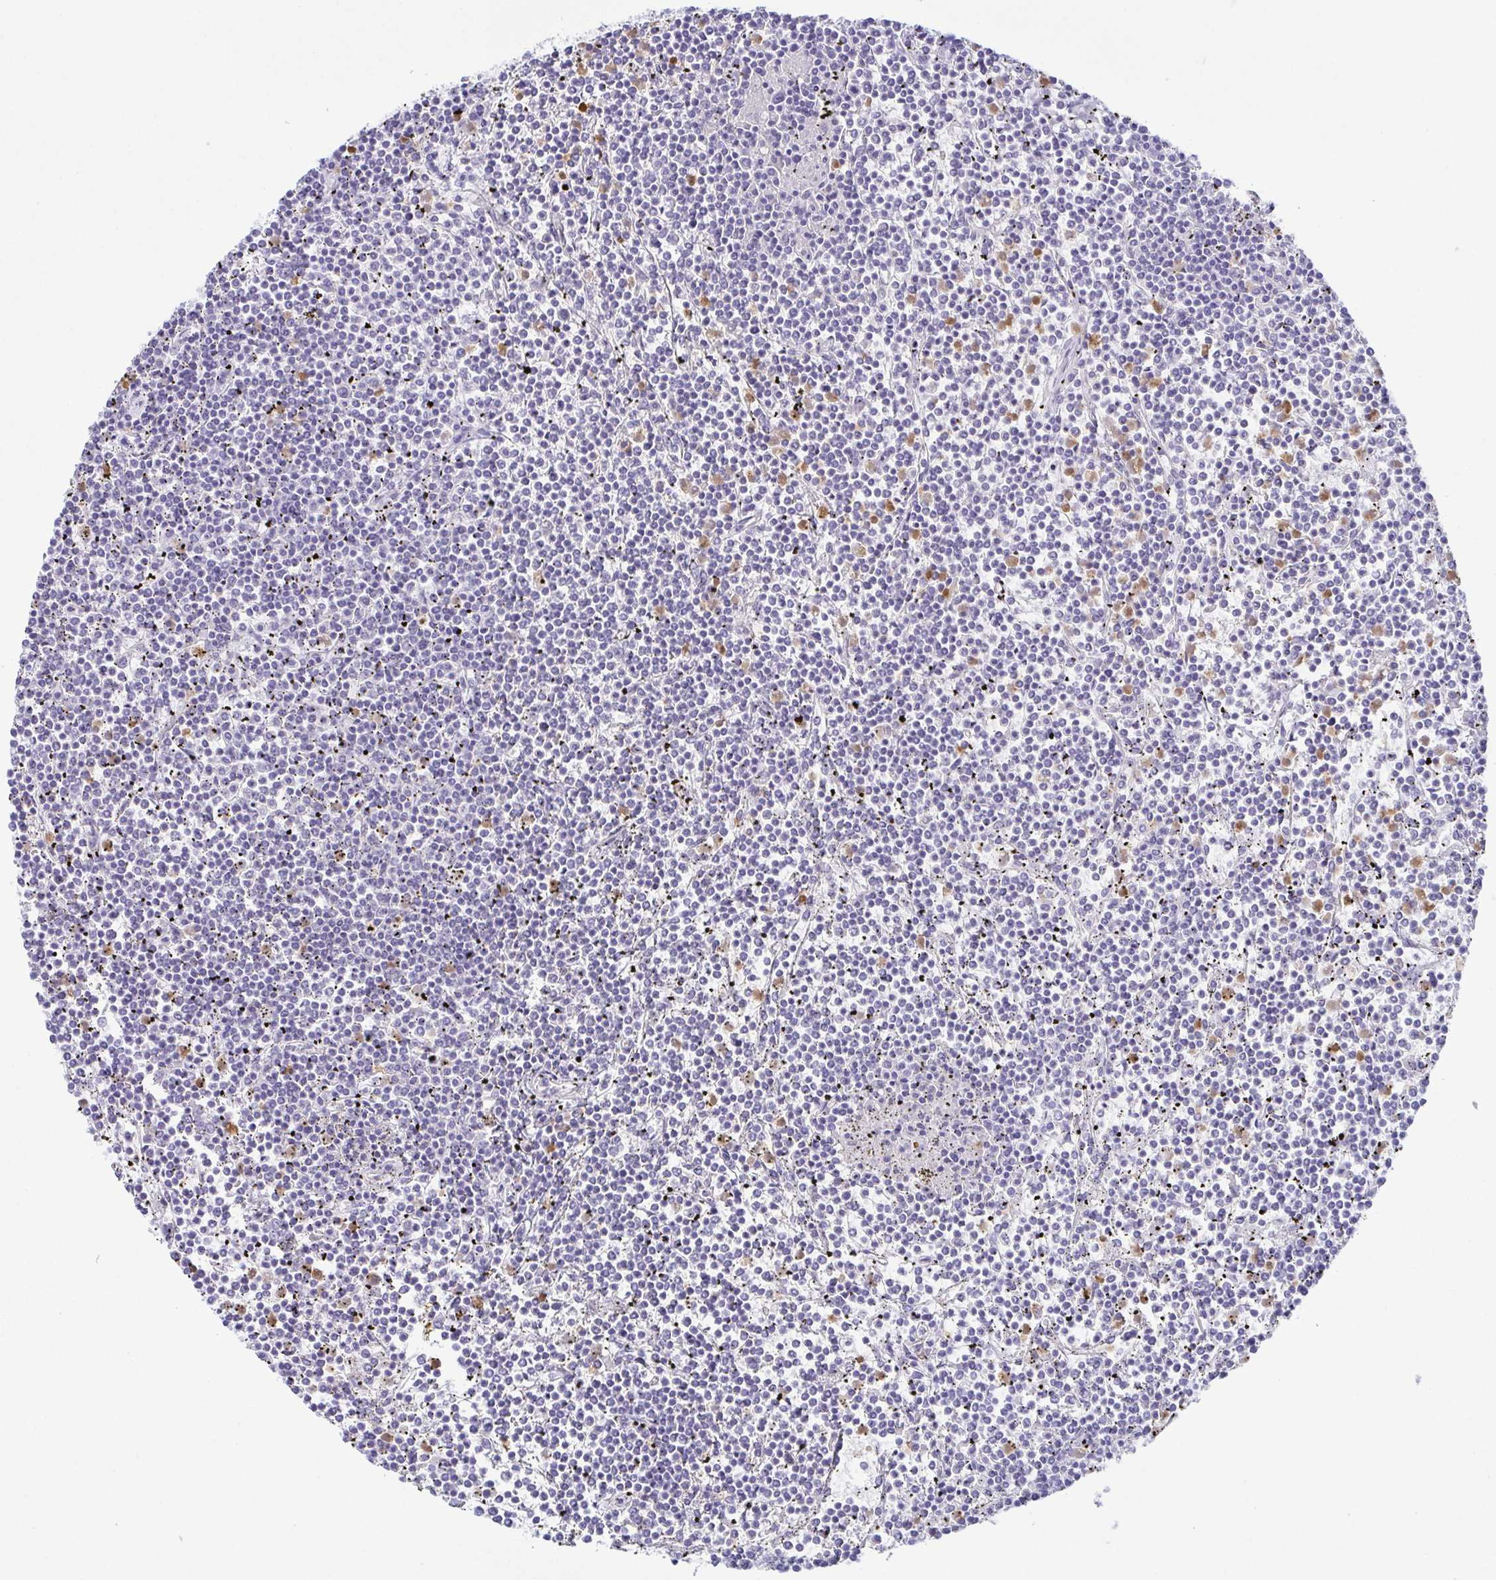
{"staining": {"intensity": "negative", "quantity": "none", "location": "none"}, "tissue": "lymphoma", "cell_type": "Tumor cells", "image_type": "cancer", "snomed": [{"axis": "morphology", "description": "Malignant lymphoma, non-Hodgkin's type, Low grade"}, {"axis": "topography", "description": "Spleen"}], "caption": "A histopathology image of human lymphoma is negative for staining in tumor cells. (Brightfield microscopy of DAB (3,3'-diaminobenzidine) immunohistochemistry at high magnification).", "gene": "AZU1", "patient": {"sex": "female", "age": 19}}